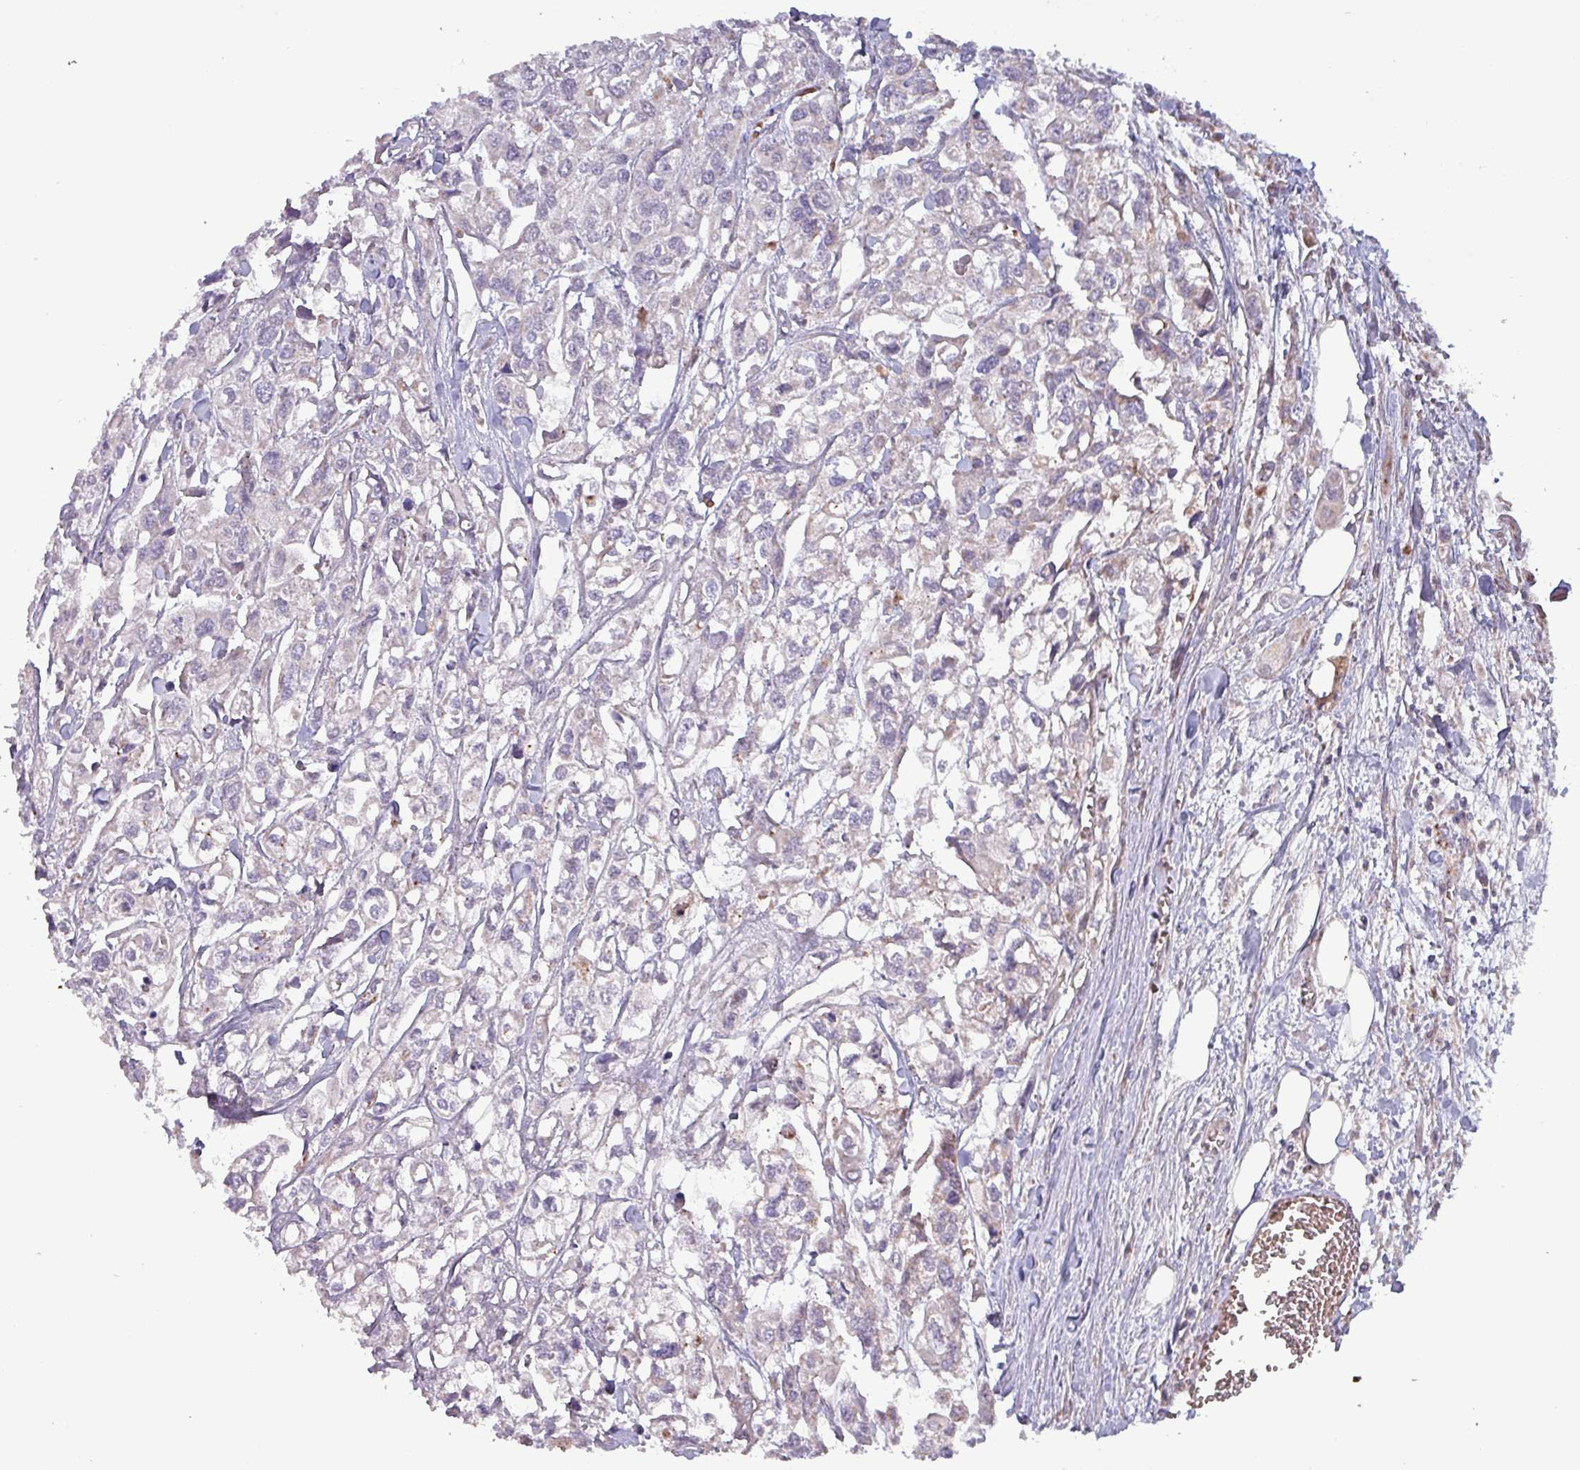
{"staining": {"intensity": "negative", "quantity": "none", "location": "none"}, "tissue": "urothelial cancer", "cell_type": "Tumor cells", "image_type": "cancer", "snomed": [{"axis": "morphology", "description": "Urothelial carcinoma, High grade"}, {"axis": "topography", "description": "Urinary bladder"}], "caption": "Histopathology image shows no protein expression in tumor cells of high-grade urothelial carcinoma tissue. (DAB (3,3'-diaminobenzidine) immunohistochemistry visualized using brightfield microscopy, high magnification).", "gene": "ZNF322", "patient": {"sex": "male", "age": 67}}